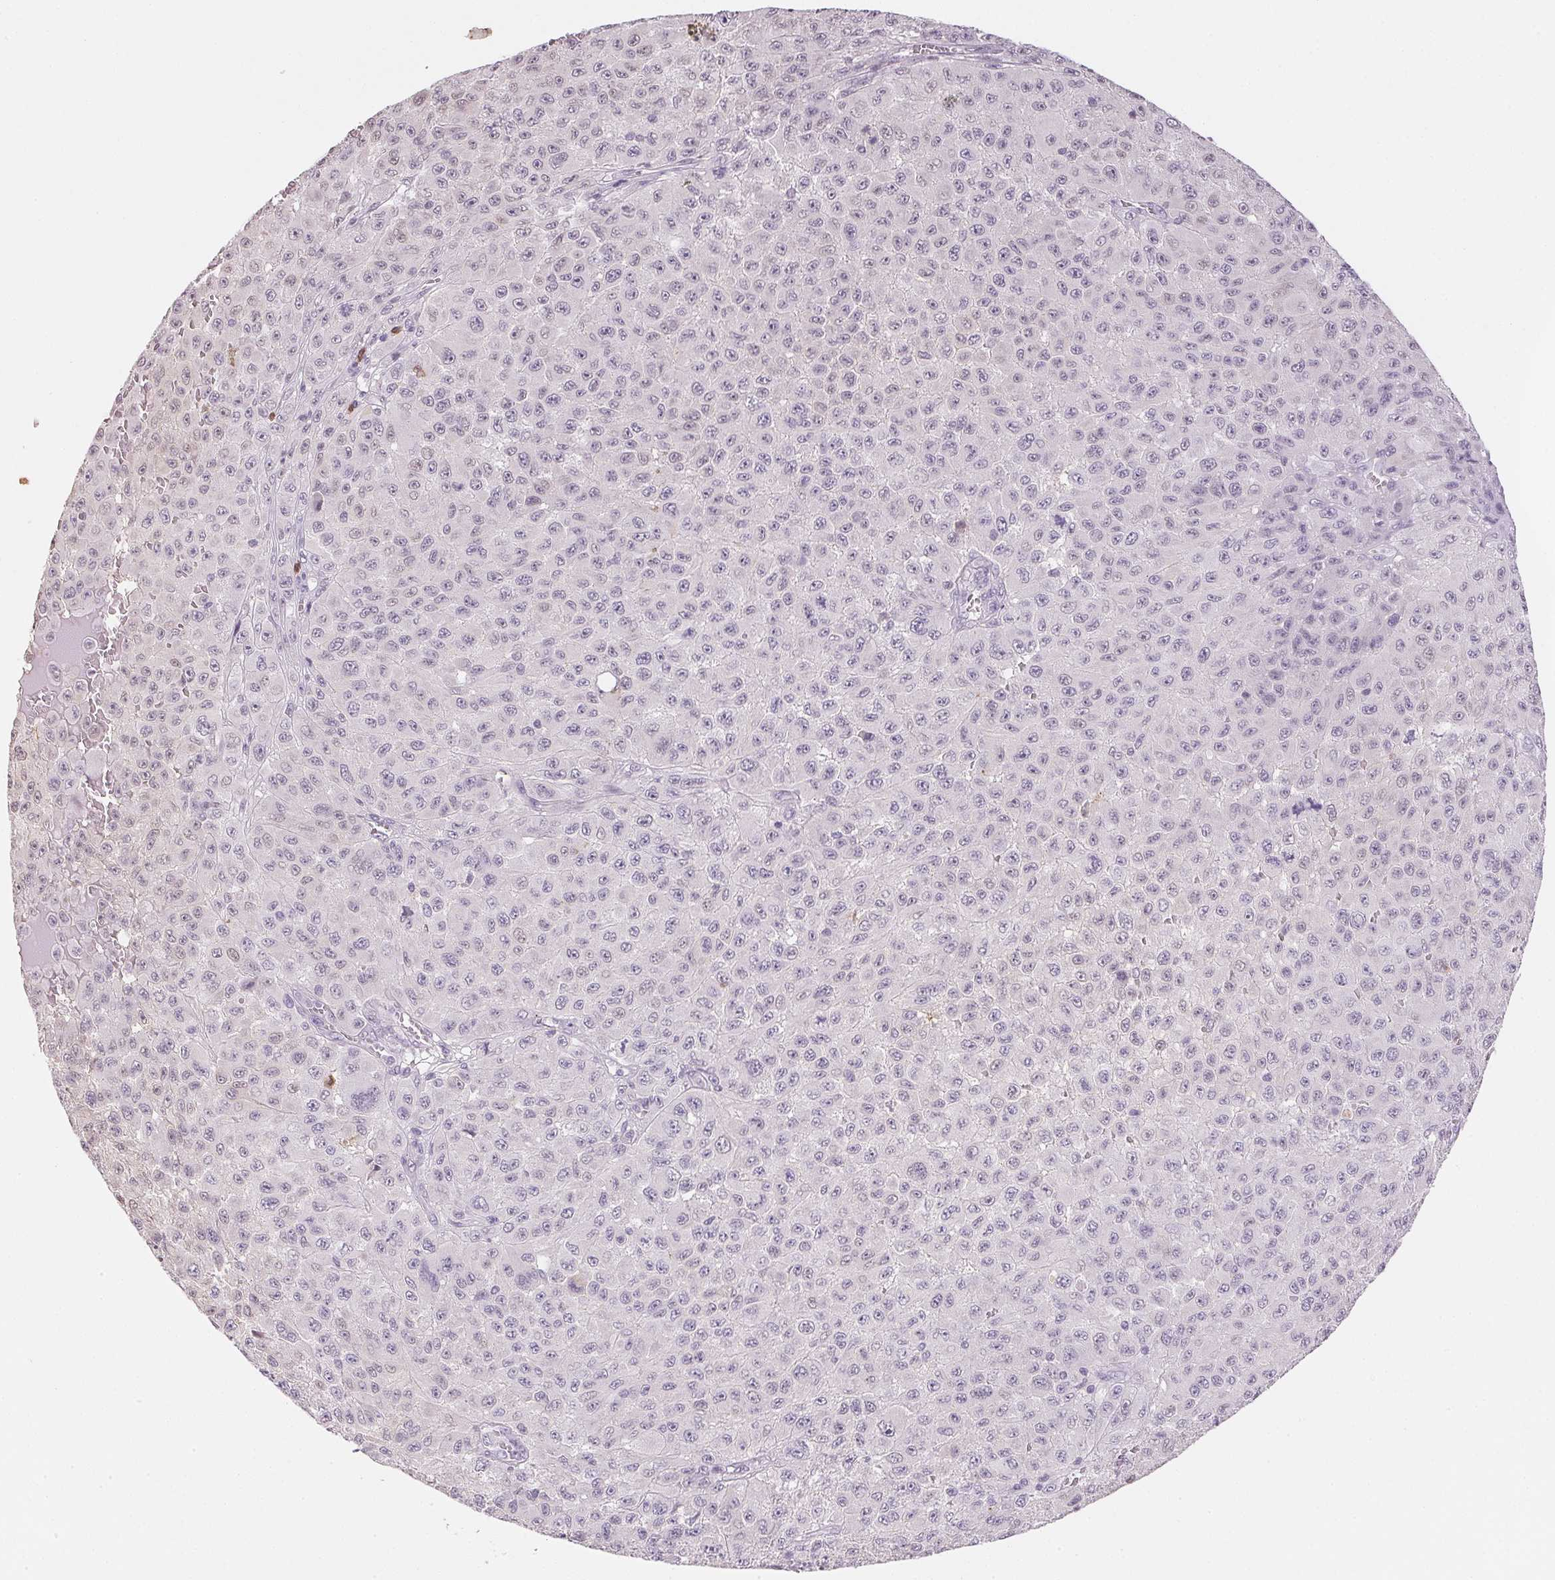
{"staining": {"intensity": "negative", "quantity": "none", "location": "none"}, "tissue": "melanoma", "cell_type": "Tumor cells", "image_type": "cancer", "snomed": [{"axis": "morphology", "description": "Malignant melanoma, NOS"}, {"axis": "topography", "description": "Skin"}], "caption": "The immunohistochemistry (IHC) micrograph has no significant expression in tumor cells of malignant melanoma tissue. (Brightfield microscopy of DAB (3,3'-diaminobenzidine) immunohistochemistry at high magnification).", "gene": "FNDC4", "patient": {"sex": "male", "age": 73}}